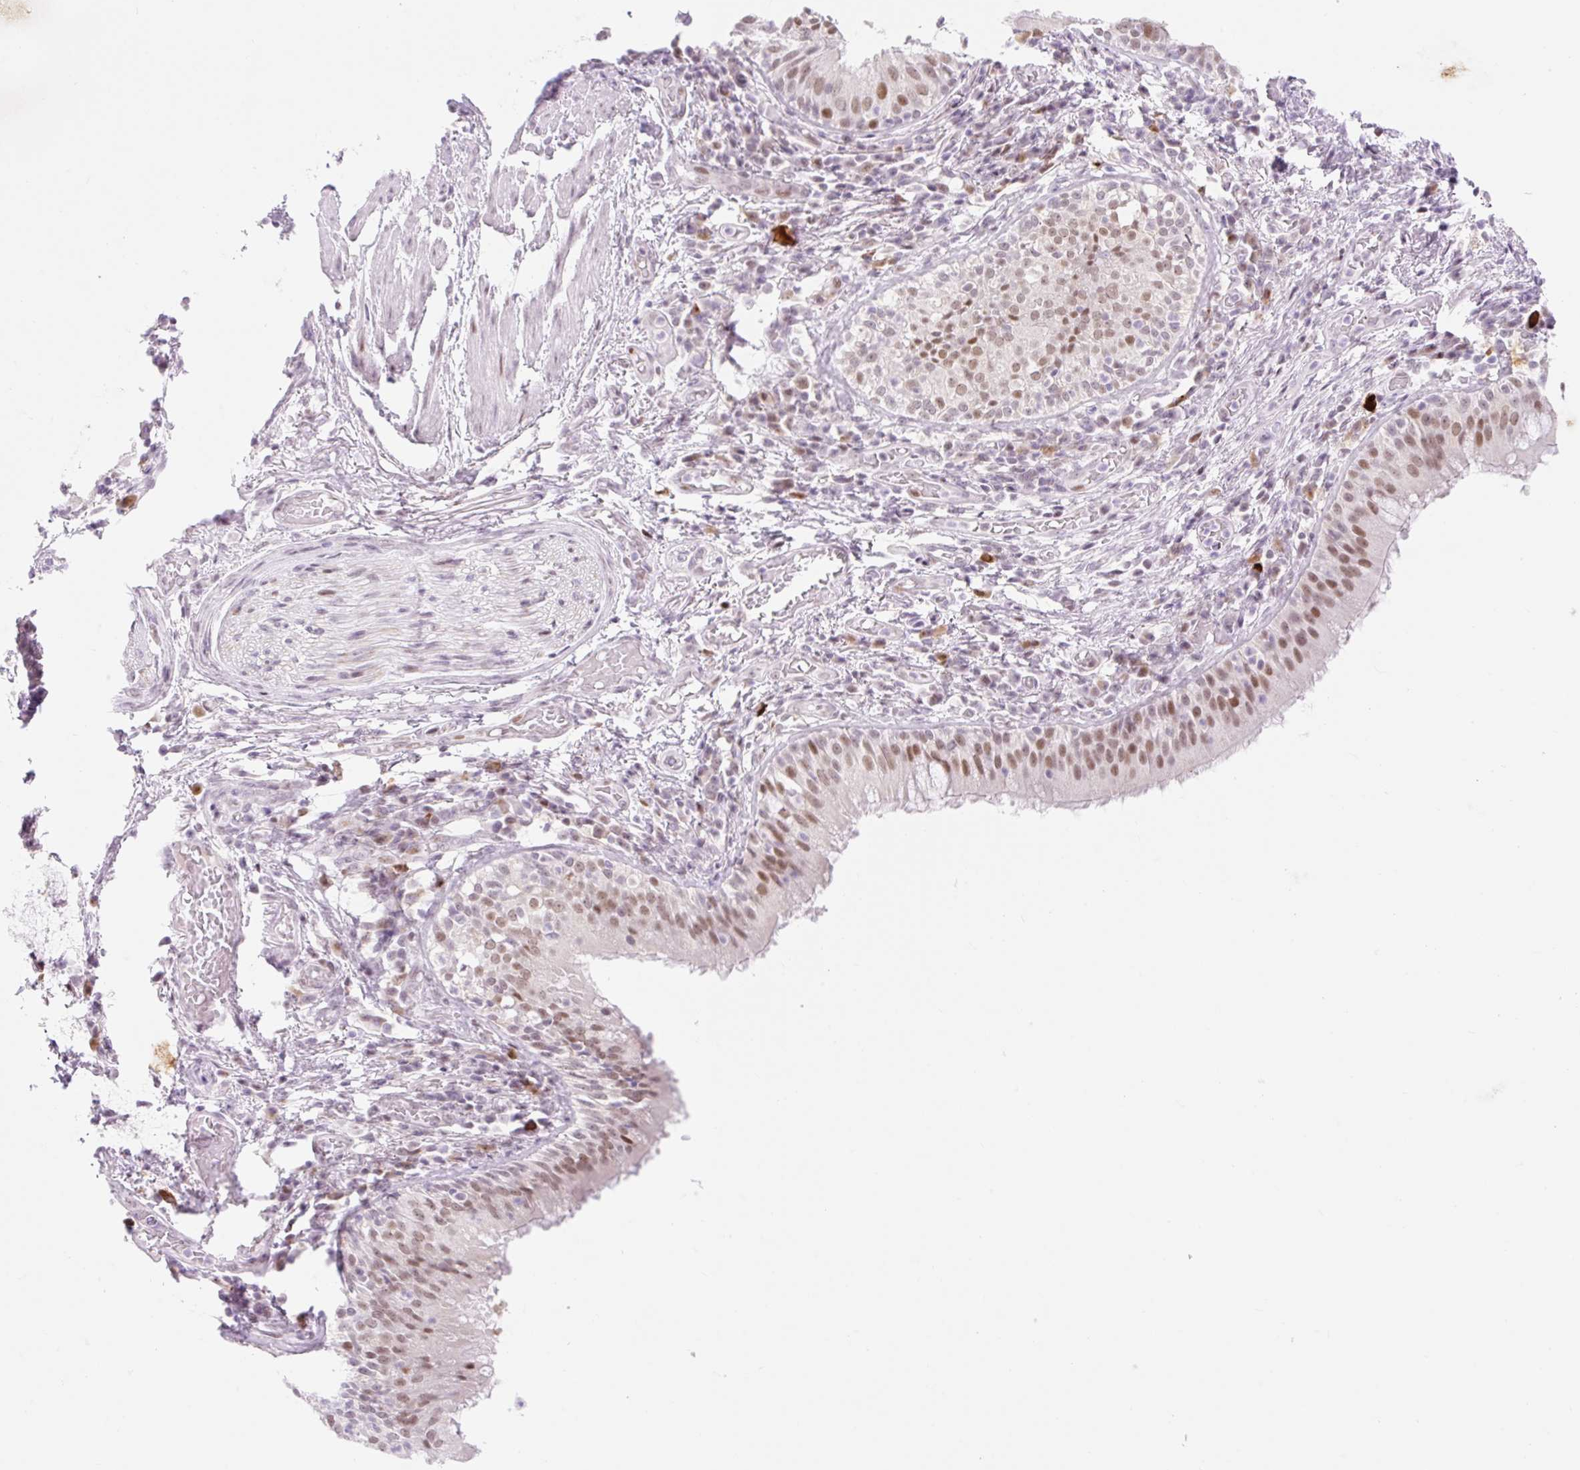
{"staining": {"intensity": "negative", "quantity": "none", "location": "none"}, "tissue": "adipose tissue", "cell_type": "Adipocytes", "image_type": "normal", "snomed": [{"axis": "morphology", "description": "Normal tissue, NOS"}, {"axis": "topography", "description": "Cartilage tissue"}, {"axis": "topography", "description": "Bronchus"}], "caption": "A high-resolution photomicrograph shows IHC staining of normal adipose tissue, which displays no significant staining in adipocytes. The staining is performed using DAB (3,3'-diaminobenzidine) brown chromogen with nuclei counter-stained in using hematoxylin.", "gene": "H2BW1", "patient": {"sex": "male", "age": 56}}